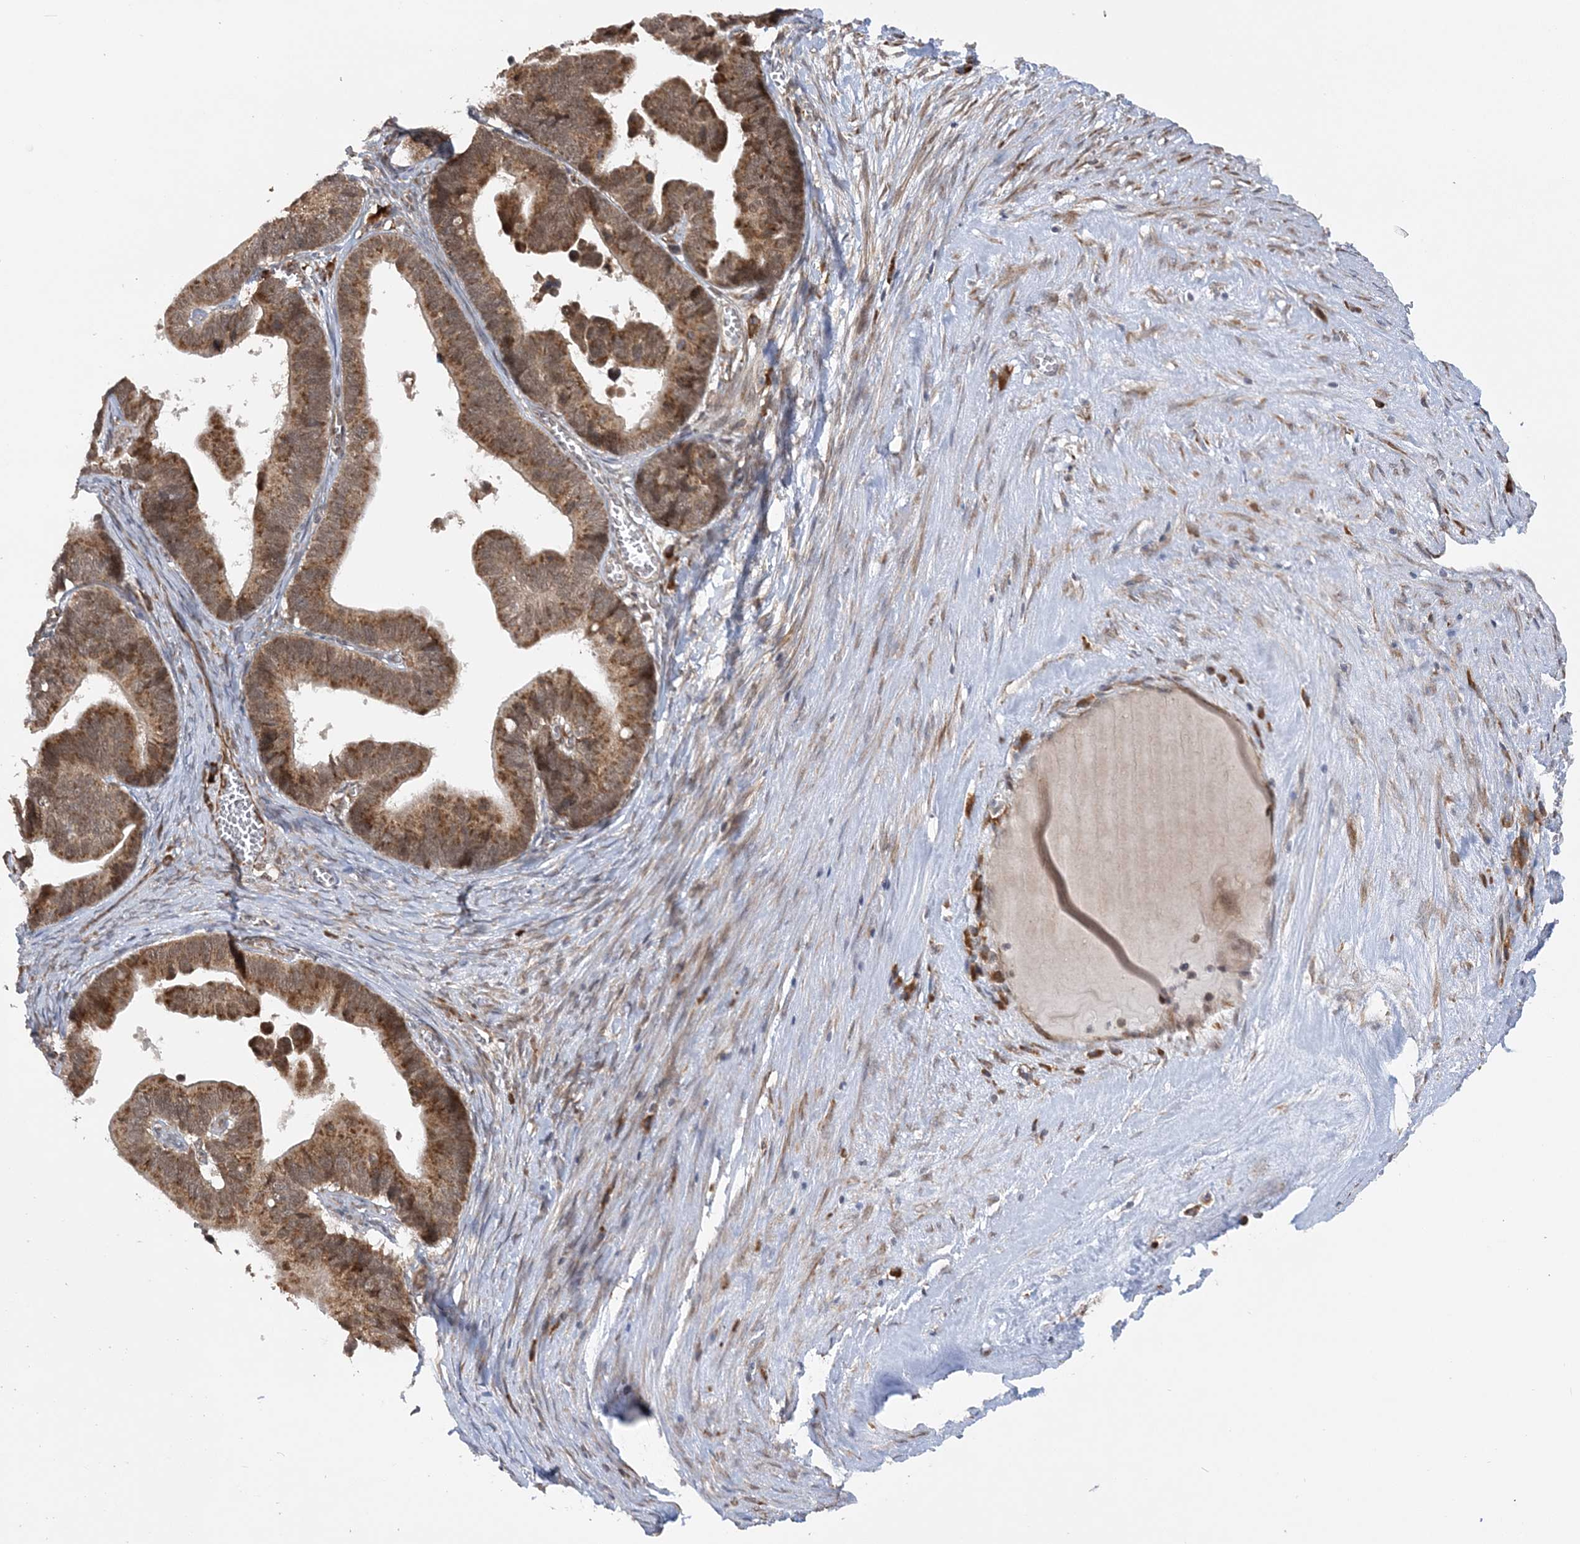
{"staining": {"intensity": "strong", "quantity": ">75%", "location": "cytoplasmic/membranous"}, "tissue": "ovarian cancer", "cell_type": "Tumor cells", "image_type": "cancer", "snomed": [{"axis": "morphology", "description": "Cystadenocarcinoma, serous, NOS"}, {"axis": "topography", "description": "Ovary"}], "caption": "Ovarian serous cystadenocarcinoma stained with immunohistochemistry (IHC) reveals strong cytoplasmic/membranous expression in approximately >75% of tumor cells.", "gene": "MRPL47", "patient": {"sex": "female", "age": 56}}